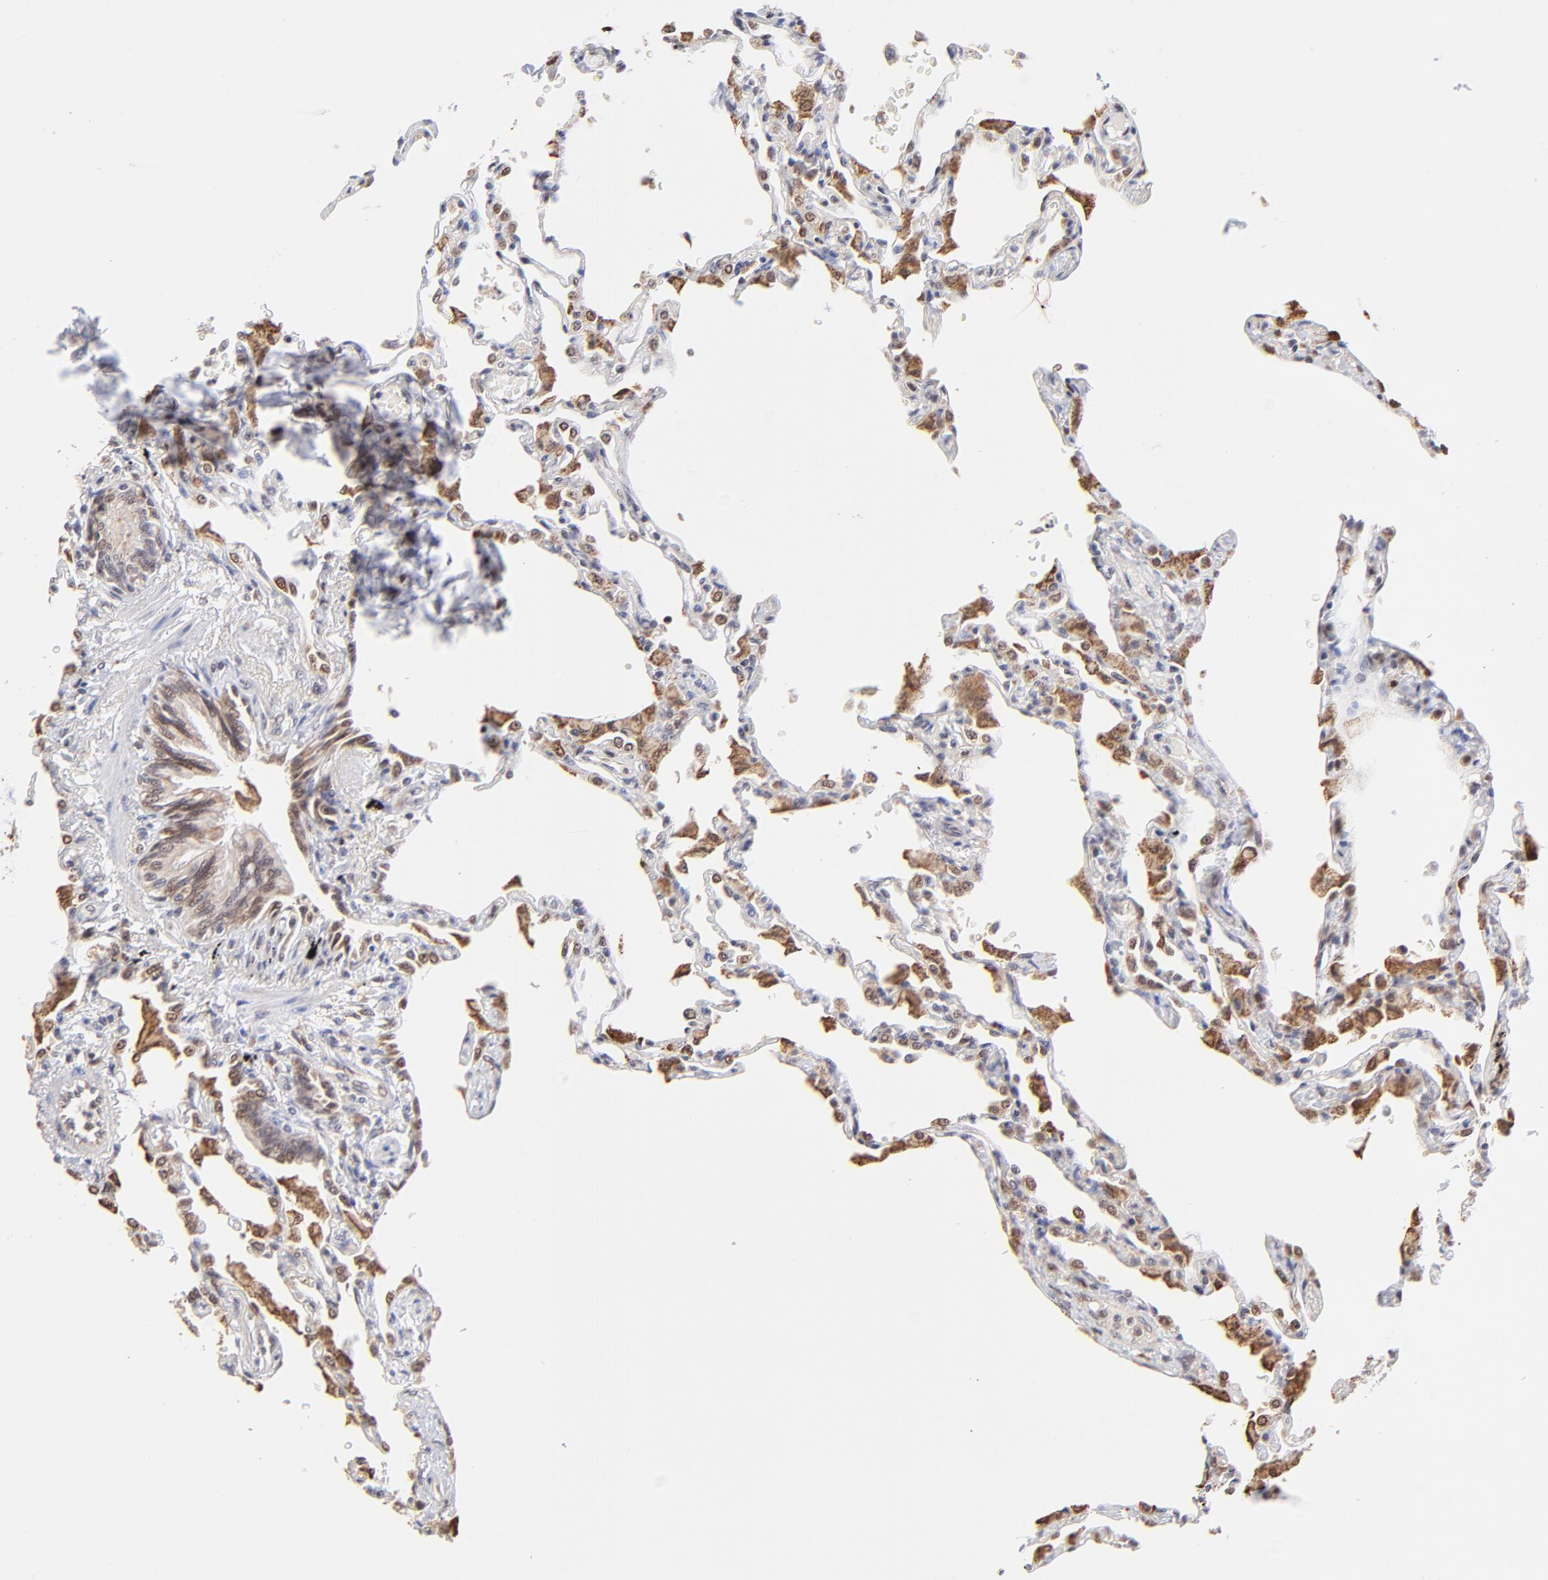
{"staining": {"intensity": "moderate", "quantity": ">75%", "location": "nuclear"}, "tissue": "lung", "cell_type": "Alveolar cells", "image_type": "normal", "snomed": [{"axis": "morphology", "description": "Normal tissue, NOS"}, {"axis": "topography", "description": "Lung"}], "caption": "DAB (3,3'-diaminobenzidine) immunohistochemical staining of normal lung shows moderate nuclear protein positivity in approximately >75% of alveolar cells.", "gene": "ZNF670", "patient": {"sex": "female", "age": 49}}